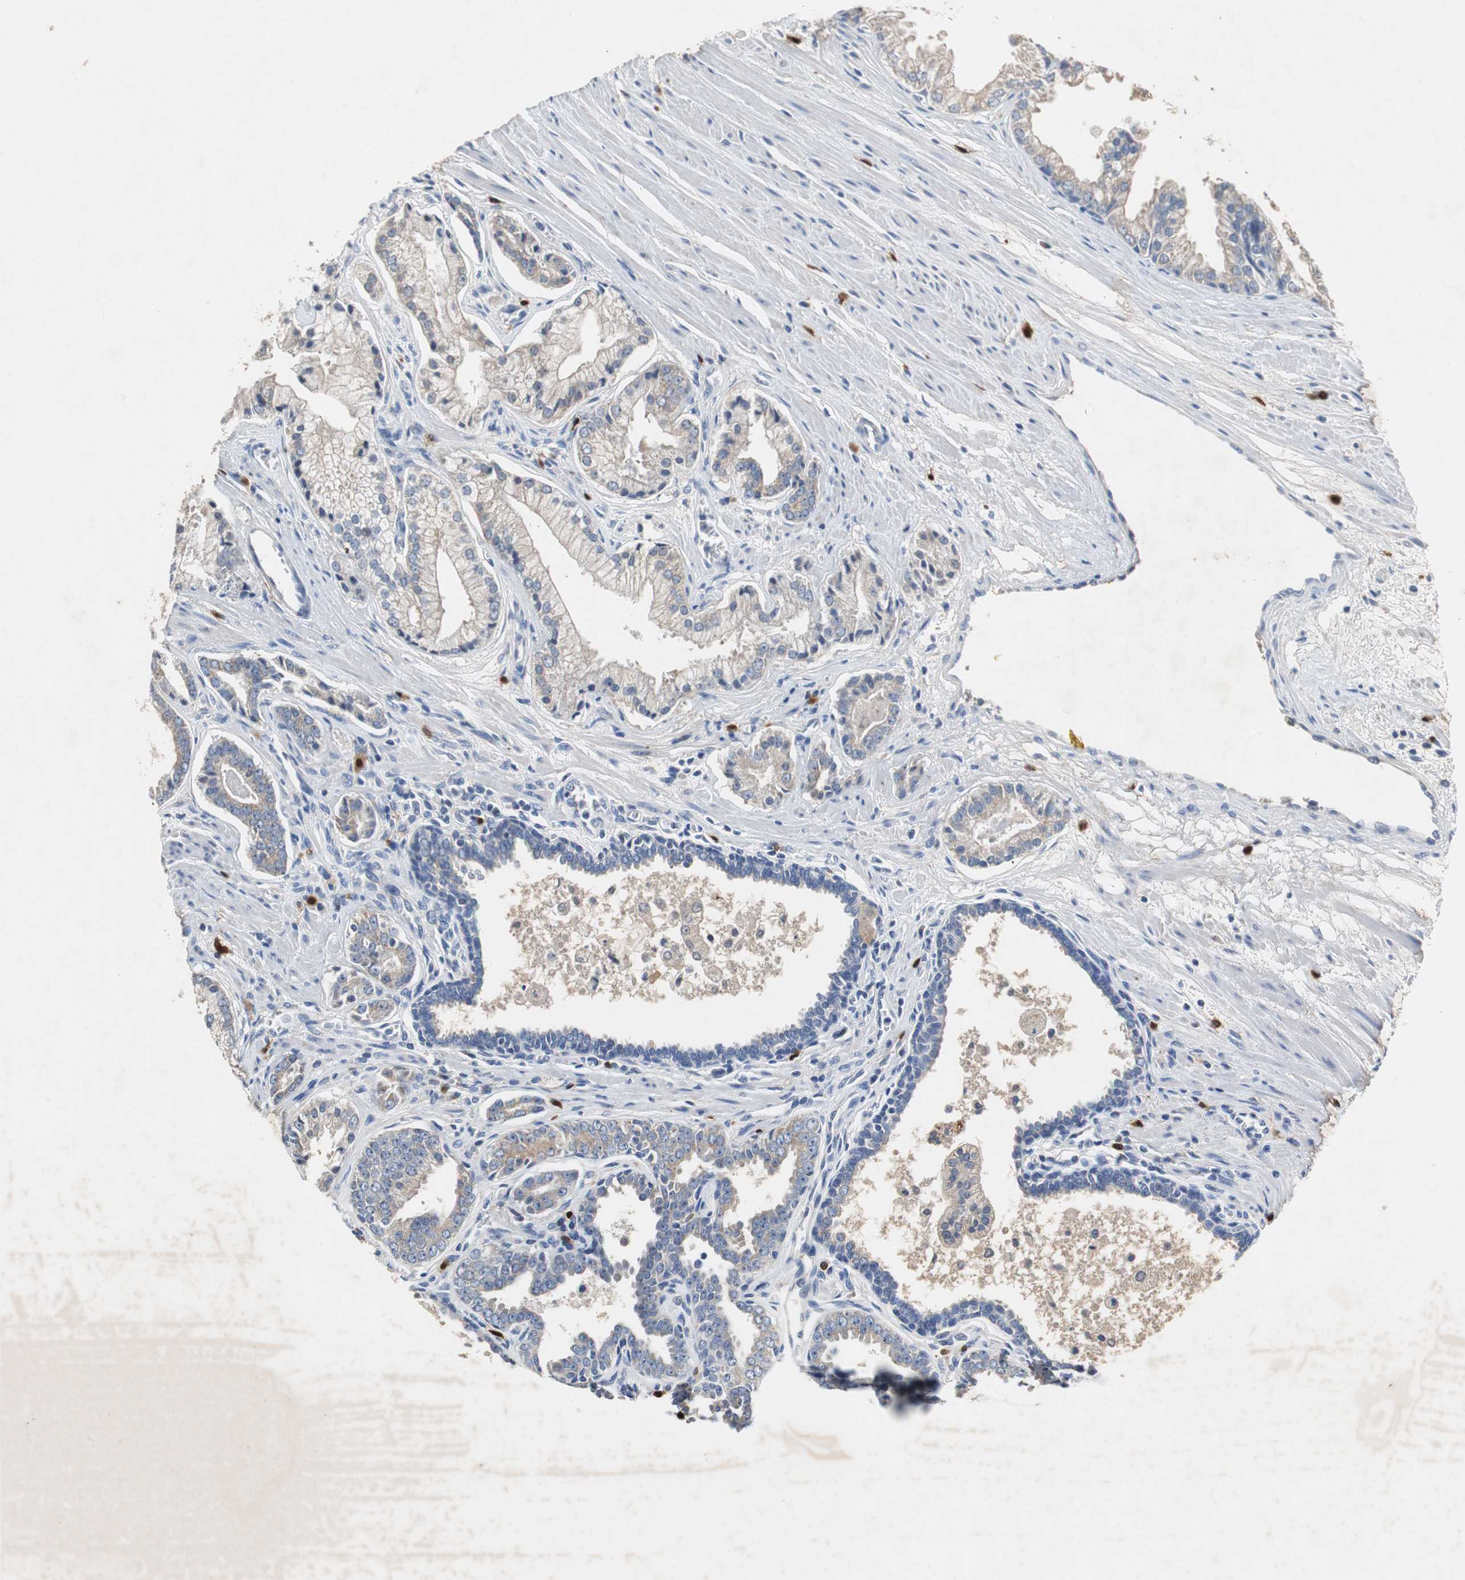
{"staining": {"intensity": "moderate", "quantity": "25%-75%", "location": "cytoplasmic/membranous"}, "tissue": "prostate cancer", "cell_type": "Tumor cells", "image_type": "cancer", "snomed": [{"axis": "morphology", "description": "Adenocarcinoma, High grade"}, {"axis": "topography", "description": "Prostate"}], "caption": "This is an image of immunohistochemistry staining of prostate cancer (high-grade adenocarcinoma), which shows moderate expression in the cytoplasmic/membranous of tumor cells.", "gene": "CALB2", "patient": {"sex": "male", "age": 67}}